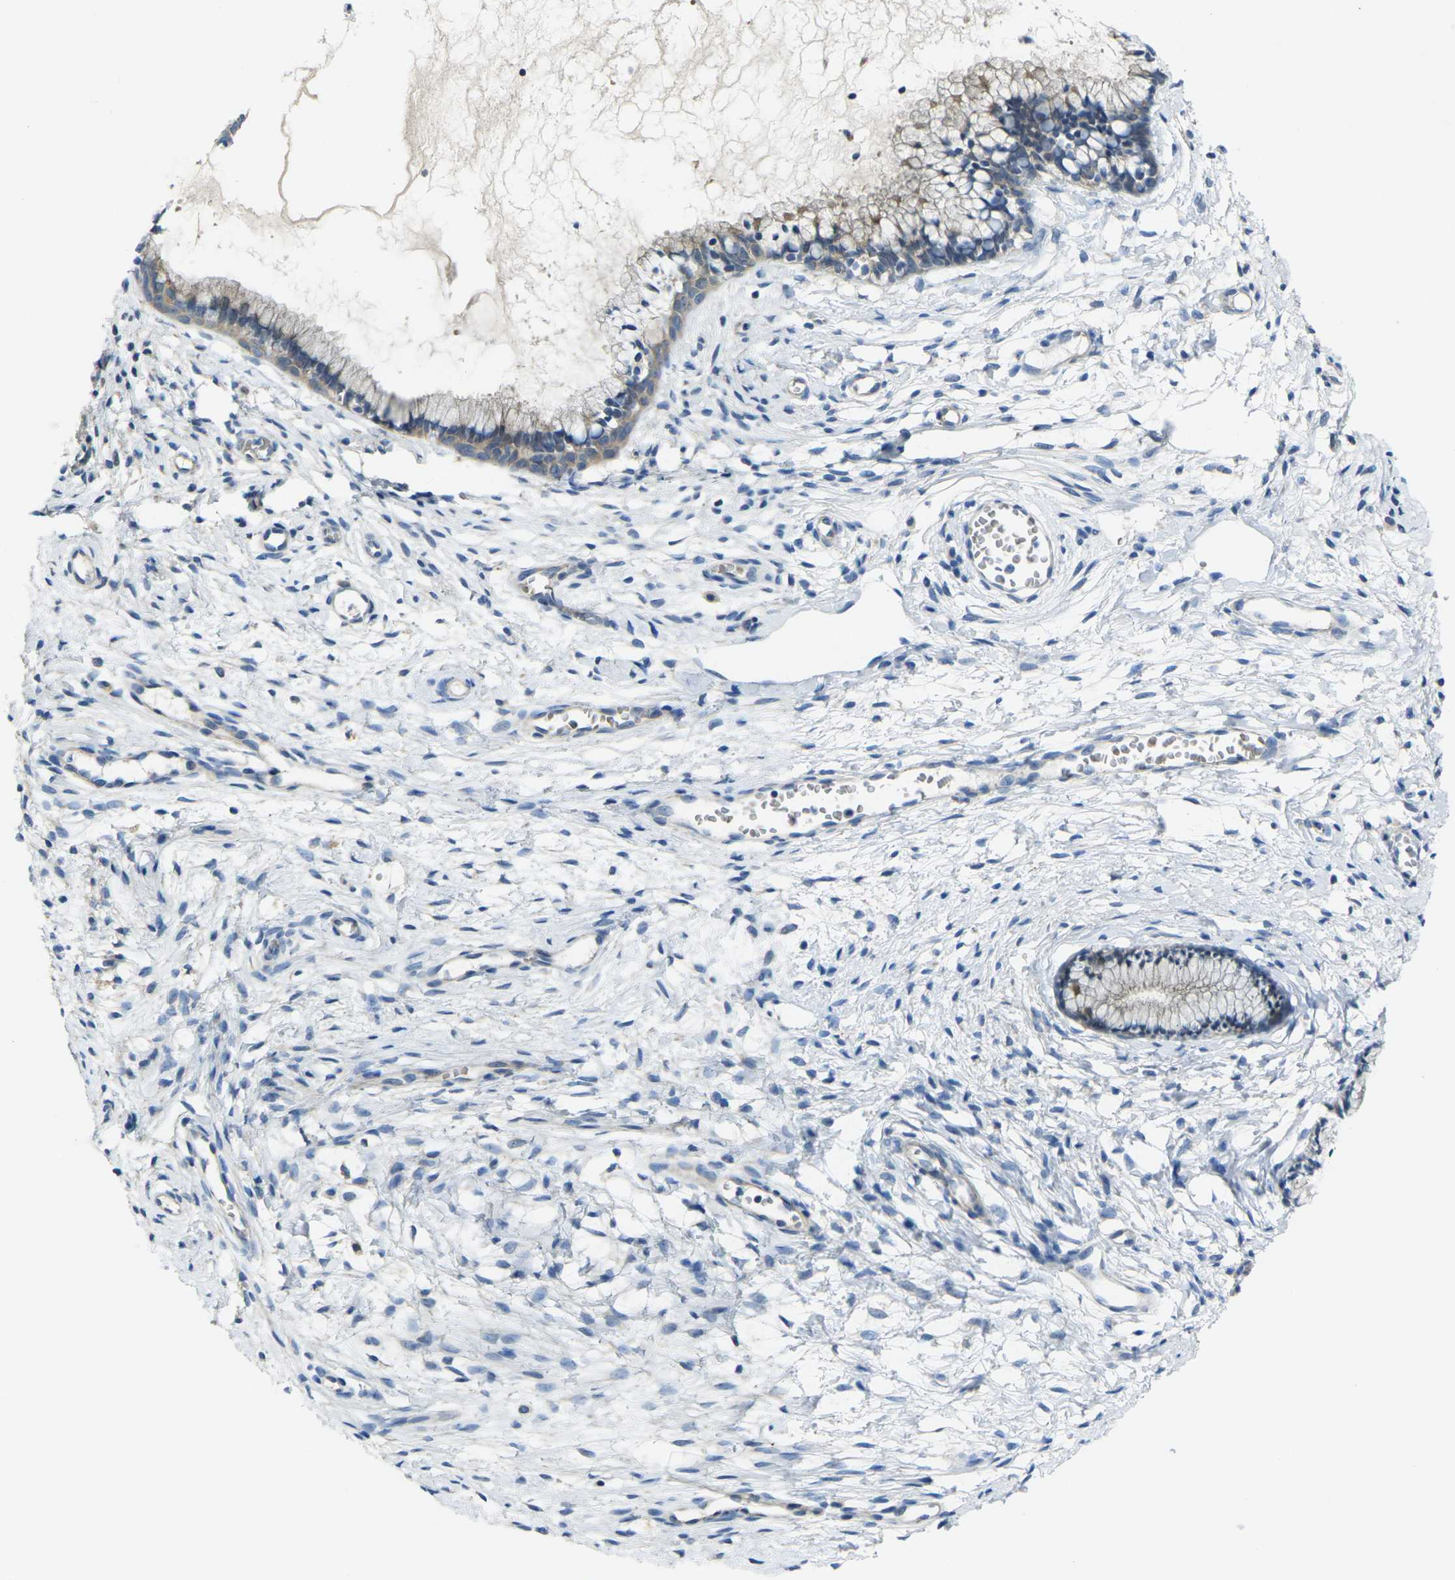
{"staining": {"intensity": "weak", "quantity": "25%-75%", "location": "cytoplasmic/membranous"}, "tissue": "cervix", "cell_type": "Glandular cells", "image_type": "normal", "snomed": [{"axis": "morphology", "description": "Normal tissue, NOS"}, {"axis": "topography", "description": "Cervix"}], "caption": "Immunohistochemical staining of unremarkable human cervix demonstrates weak cytoplasmic/membranous protein positivity in approximately 25%-75% of glandular cells.", "gene": "GNA12", "patient": {"sex": "female", "age": 65}}